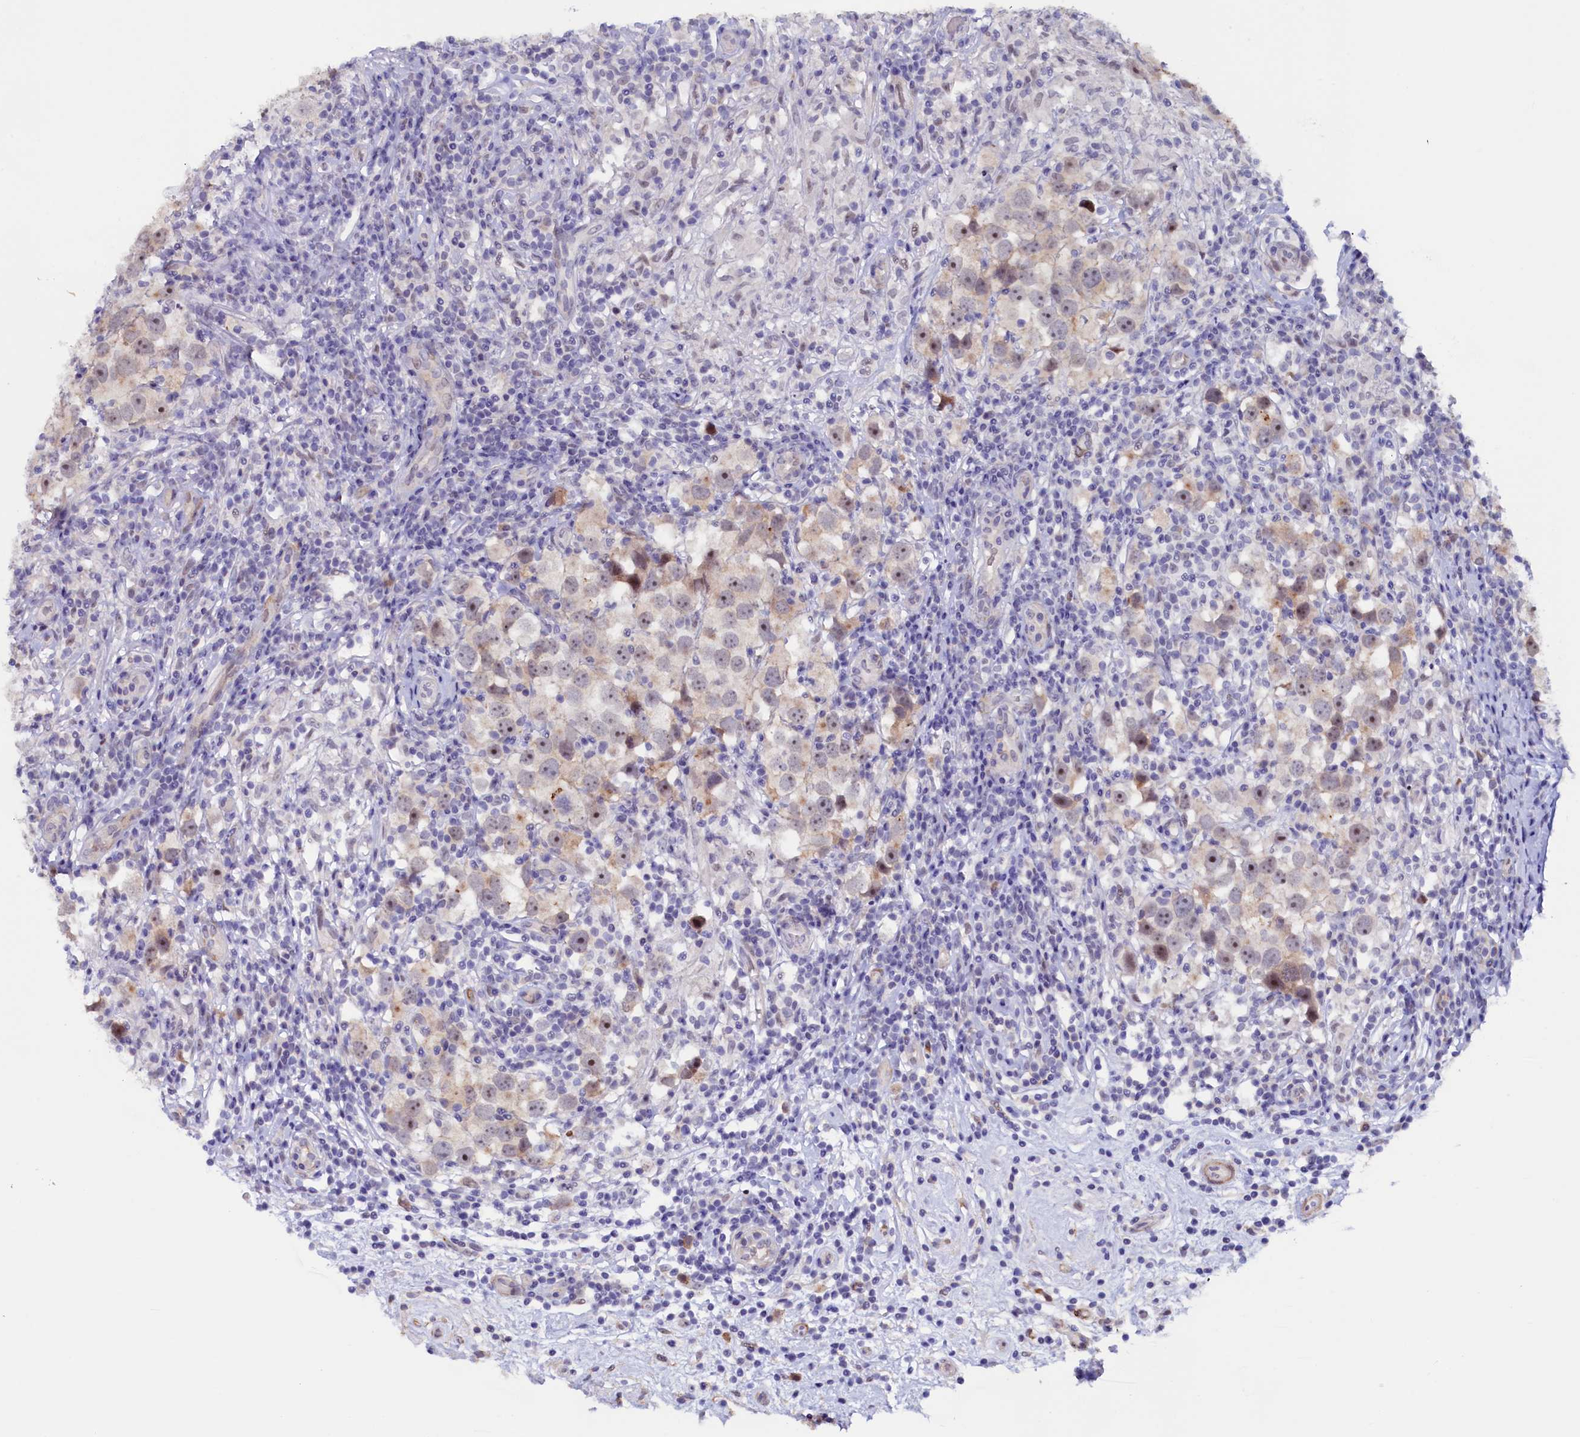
{"staining": {"intensity": "moderate", "quantity": "25%-75%", "location": "nuclear"}, "tissue": "testis cancer", "cell_type": "Tumor cells", "image_type": "cancer", "snomed": [{"axis": "morphology", "description": "Seminoma, NOS"}, {"axis": "topography", "description": "Testis"}], "caption": "This micrograph reveals testis cancer (seminoma) stained with IHC to label a protein in brown. The nuclear of tumor cells show moderate positivity for the protein. Nuclei are counter-stained blue.", "gene": "PACSIN3", "patient": {"sex": "male", "age": 49}}